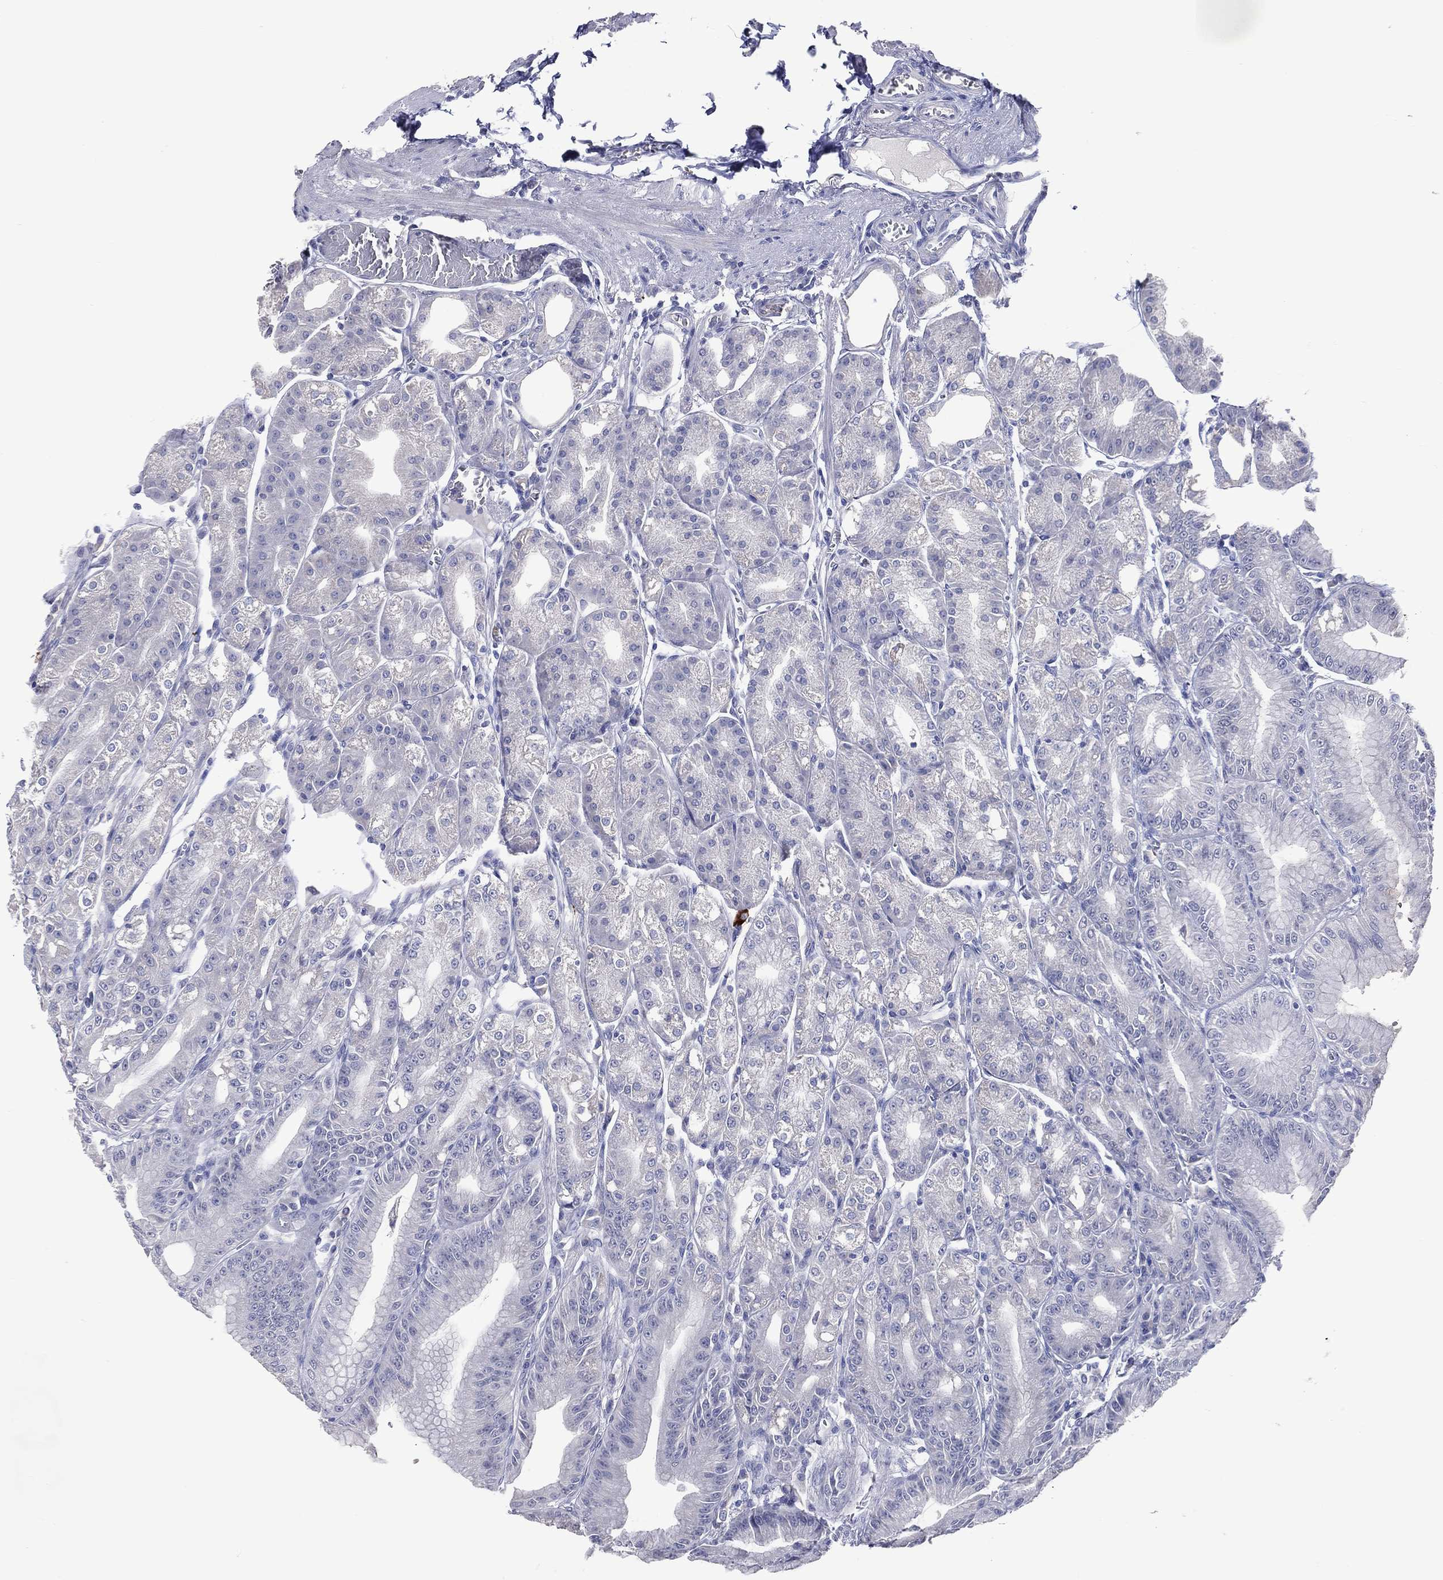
{"staining": {"intensity": "negative", "quantity": "none", "location": "none"}, "tissue": "stomach", "cell_type": "Glandular cells", "image_type": "normal", "snomed": [{"axis": "morphology", "description": "Normal tissue, NOS"}, {"axis": "topography", "description": "Stomach"}], "caption": "Immunohistochemistry (IHC) micrograph of unremarkable human stomach stained for a protein (brown), which demonstrates no expression in glandular cells. (DAB (3,3'-diaminobenzidine) IHC with hematoxylin counter stain).", "gene": "DNAH6", "patient": {"sex": "male", "age": 71}}